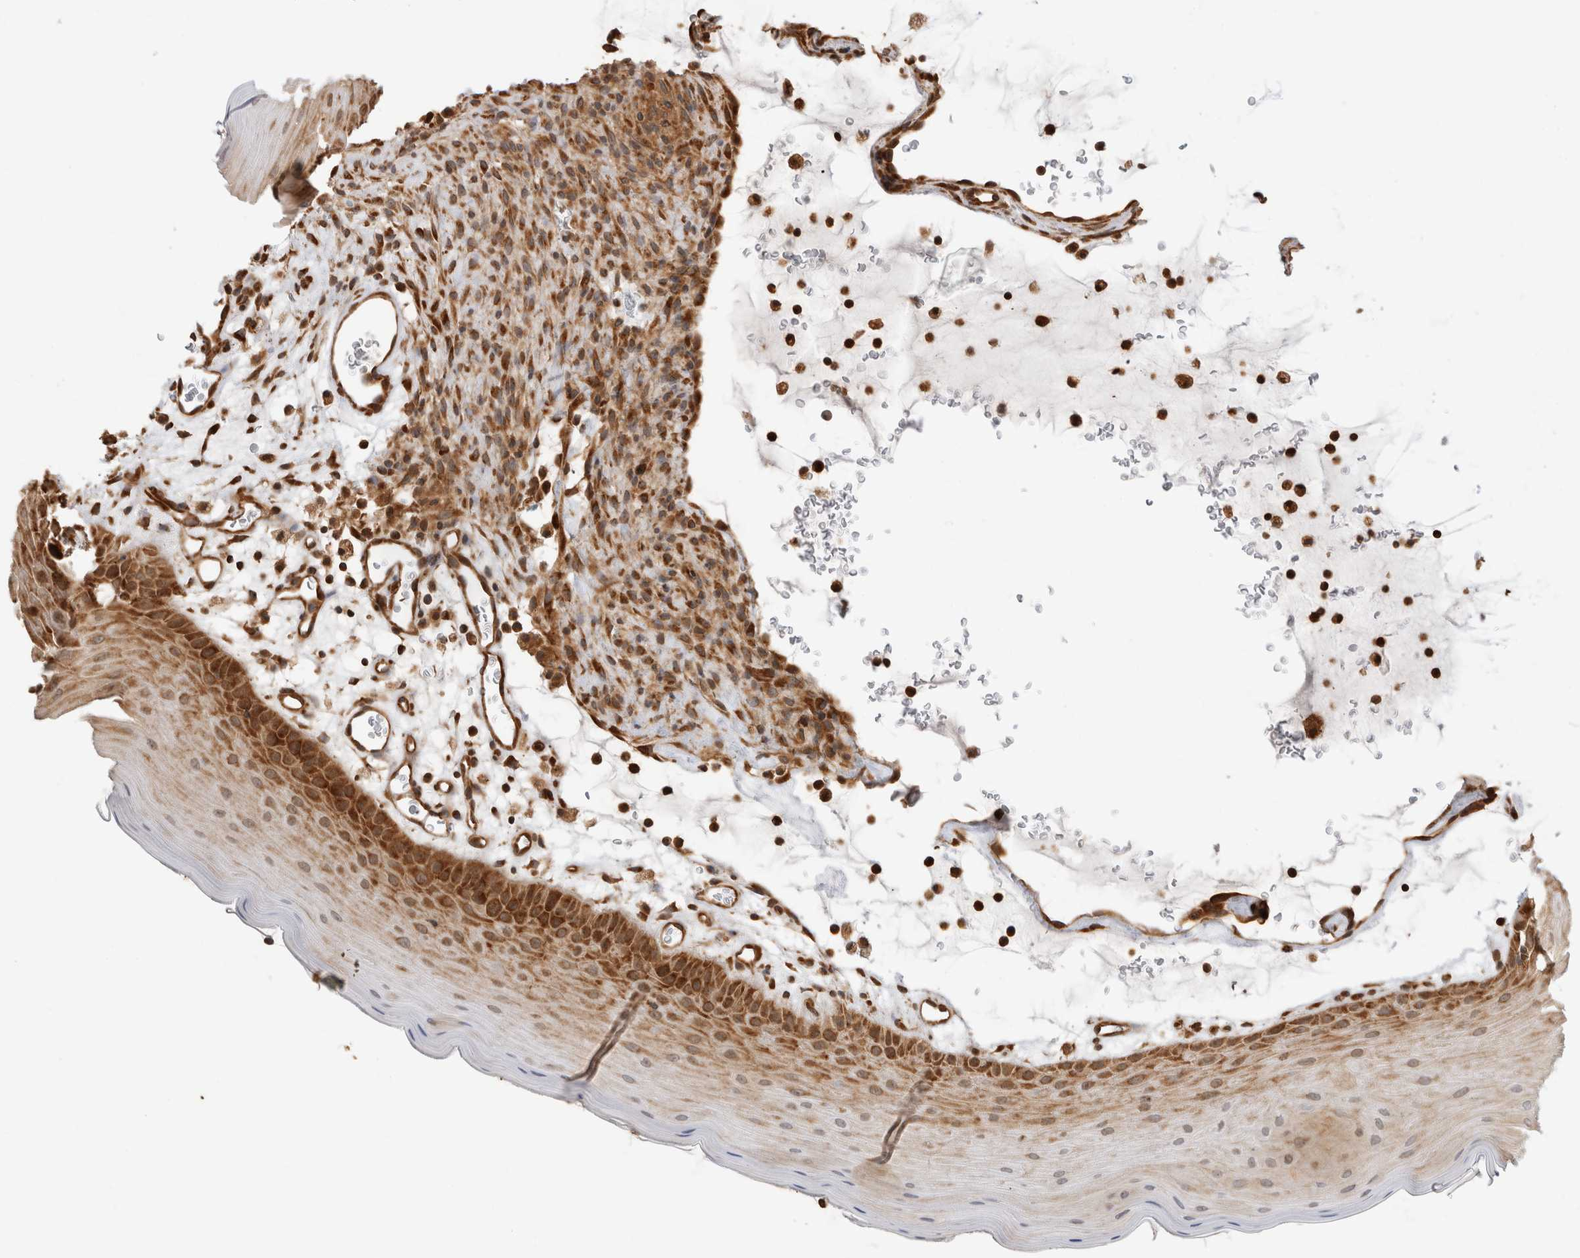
{"staining": {"intensity": "moderate", "quantity": "25%-75%", "location": "cytoplasmic/membranous"}, "tissue": "oral mucosa", "cell_type": "Squamous epithelial cells", "image_type": "normal", "snomed": [{"axis": "morphology", "description": "Normal tissue, NOS"}, {"axis": "topography", "description": "Oral tissue"}], "caption": "Immunohistochemical staining of unremarkable human oral mucosa shows 25%-75% levels of moderate cytoplasmic/membranous protein positivity in approximately 25%-75% of squamous epithelial cells.", "gene": "ACTL9", "patient": {"sex": "male", "age": 13}}